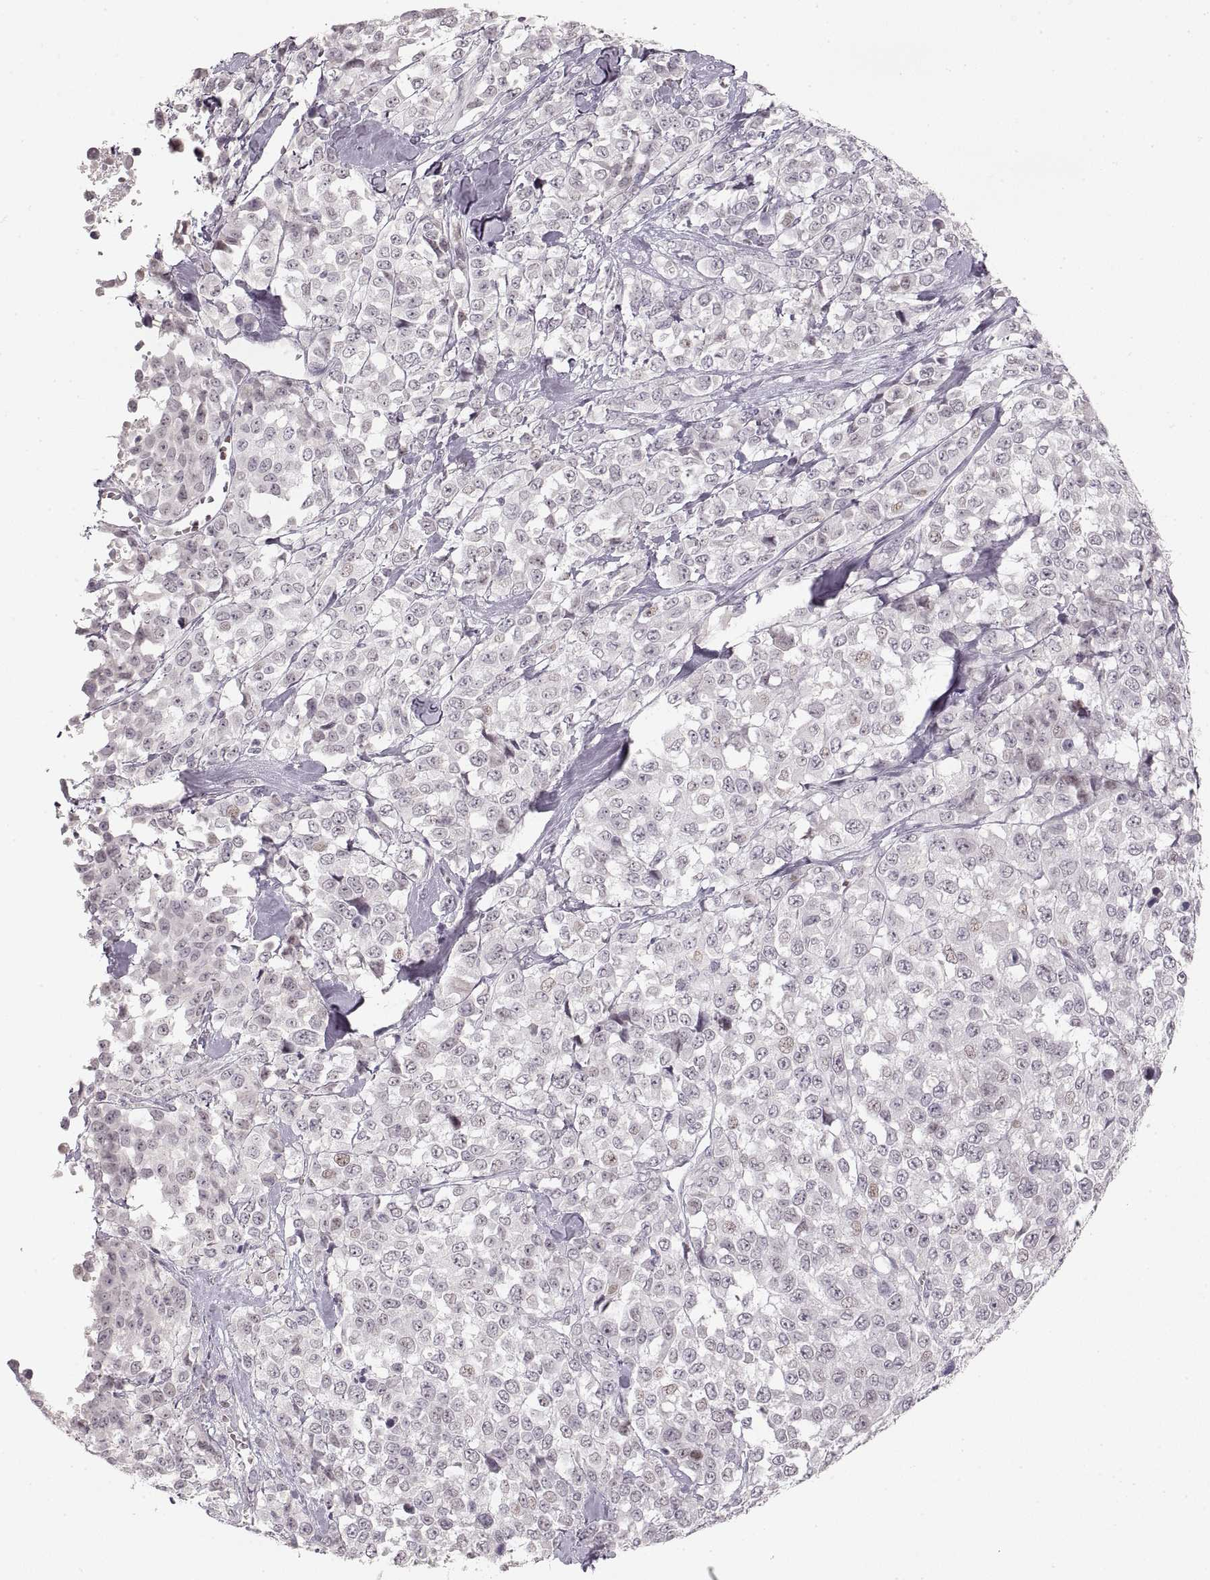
{"staining": {"intensity": "negative", "quantity": "none", "location": "none"}, "tissue": "melanoma", "cell_type": "Tumor cells", "image_type": "cancer", "snomed": [{"axis": "morphology", "description": "Malignant melanoma, Metastatic site"}, {"axis": "topography", "description": "Skin"}], "caption": "Protein analysis of malignant melanoma (metastatic site) reveals no significant expression in tumor cells.", "gene": "PCSK2", "patient": {"sex": "male", "age": 84}}